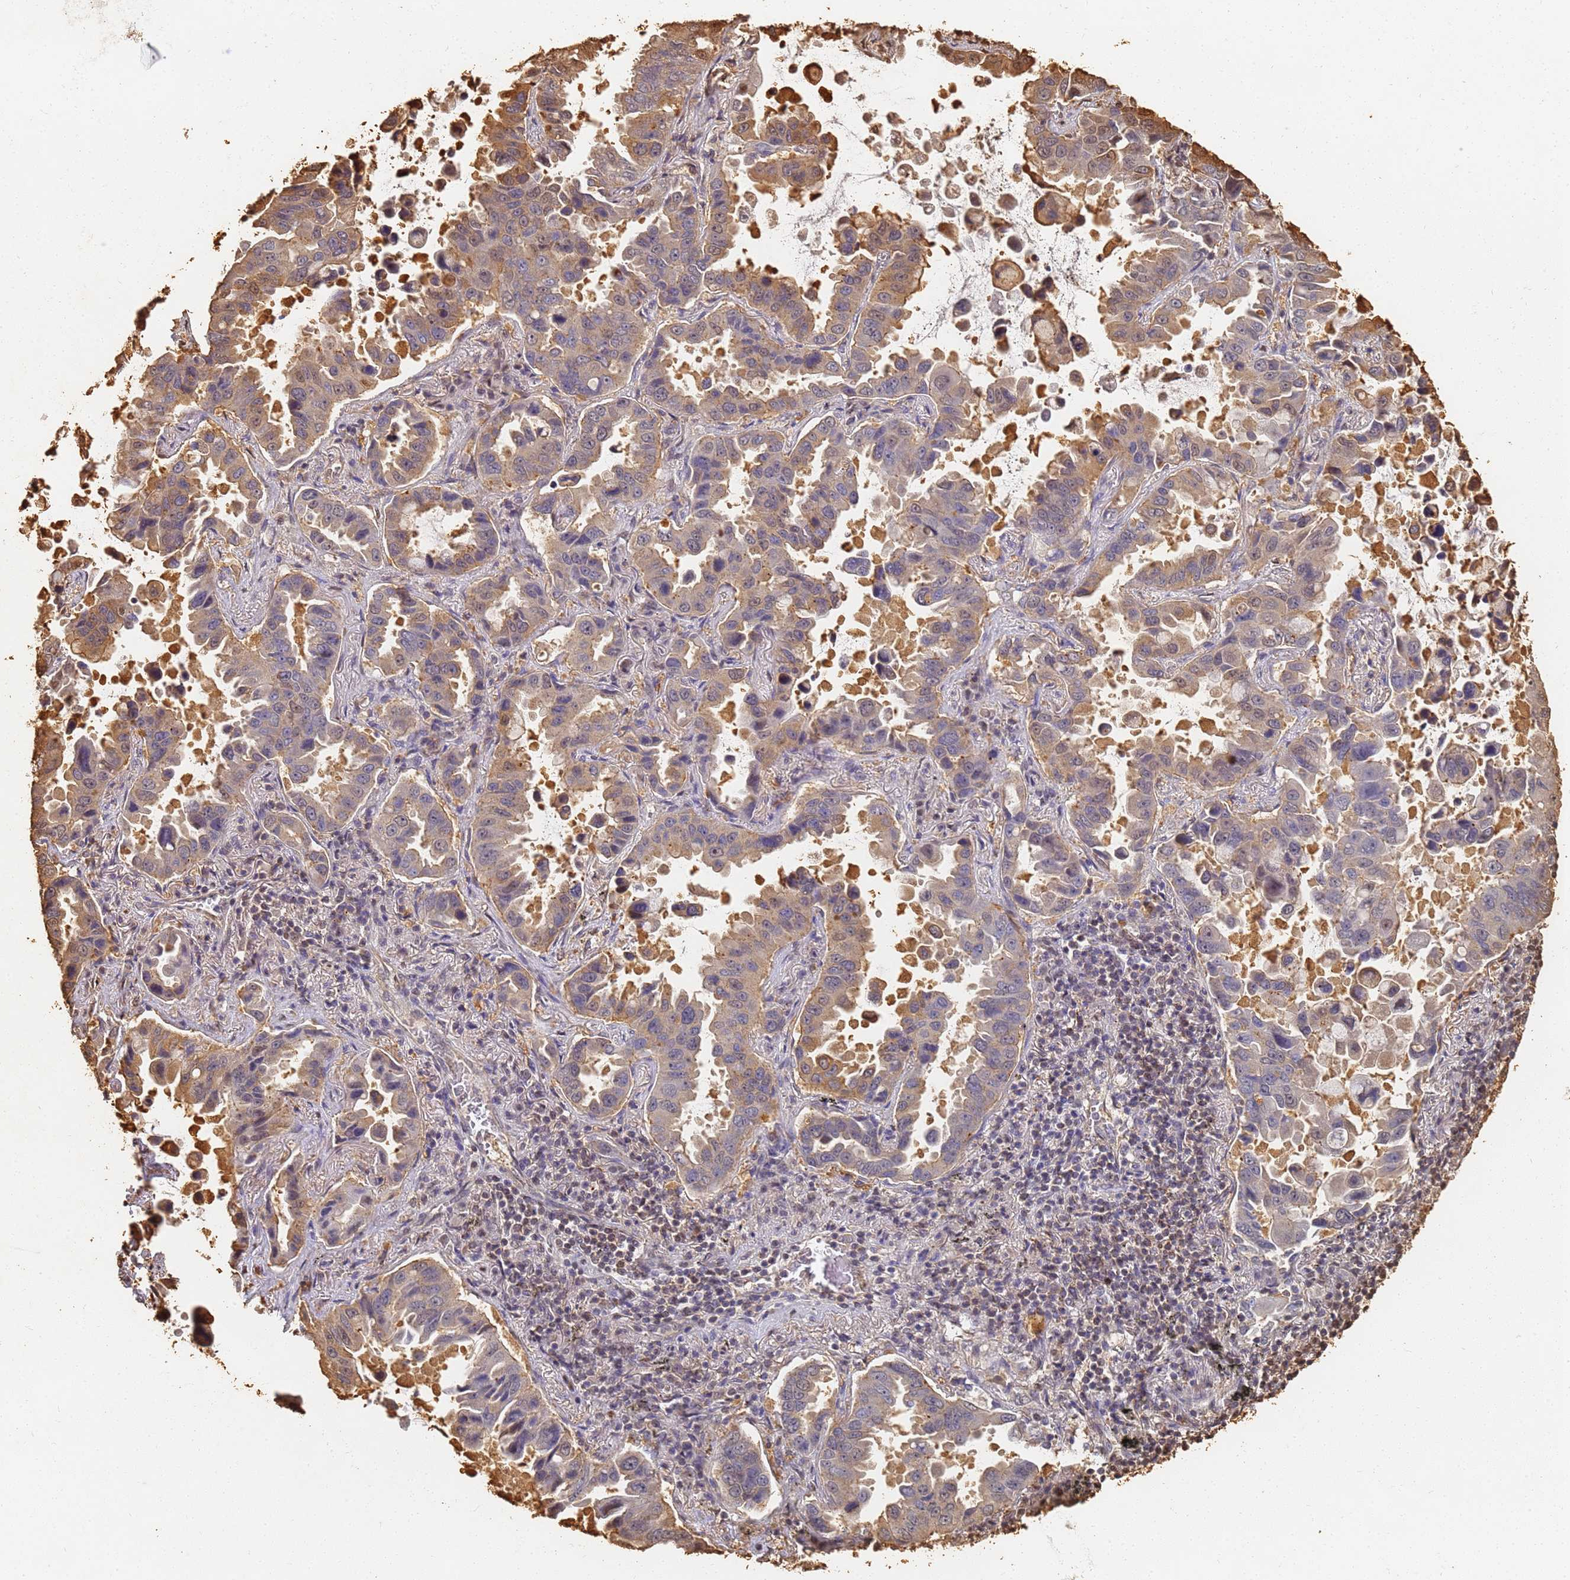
{"staining": {"intensity": "moderate", "quantity": "<25%", "location": "cytoplasmic/membranous,nuclear"}, "tissue": "lung cancer", "cell_type": "Tumor cells", "image_type": "cancer", "snomed": [{"axis": "morphology", "description": "Adenocarcinoma, NOS"}, {"axis": "topography", "description": "Lung"}], "caption": "Immunohistochemical staining of human lung cancer shows moderate cytoplasmic/membranous and nuclear protein positivity in approximately <25% of tumor cells.", "gene": "JAK2", "patient": {"sex": "male", "age": 64}}